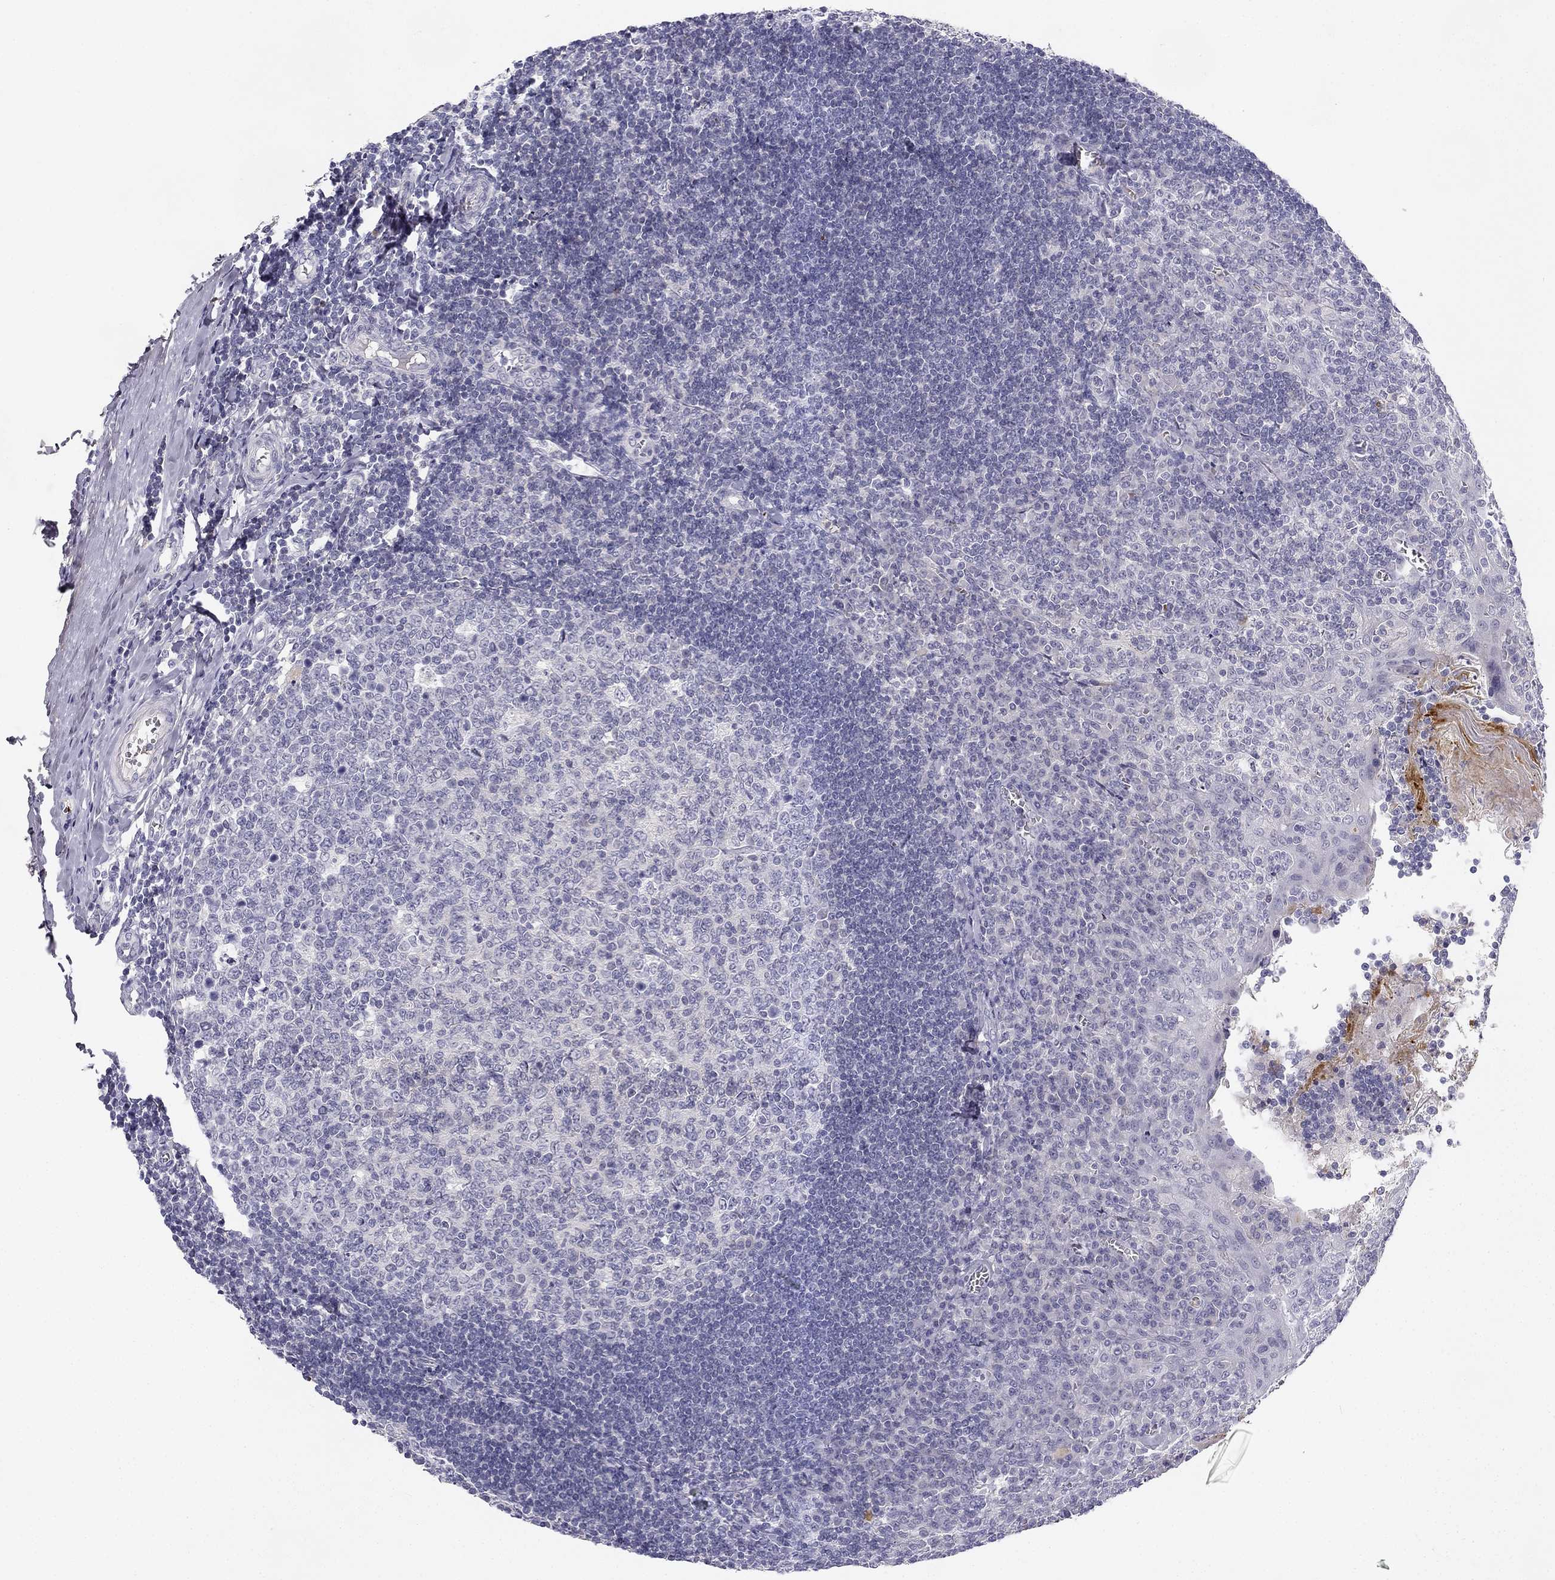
{"staining": {"intensity": "negative", "quantity": "none", "location": "none"}, "tissue": "tonsil", "cell_type": "Germinal center cells", "image_type": "normal", "snomed": [{"axis": "morphology", "description": "Normal tissue, NOS"}, {"axis": "topography", "description": "Tonsil"}], "caption": "The histopathology image shows no staining of germinal center cells in benign tonsil.", "gene": "SLC6A4", "patient": {"sex": "female", "age": 12}}